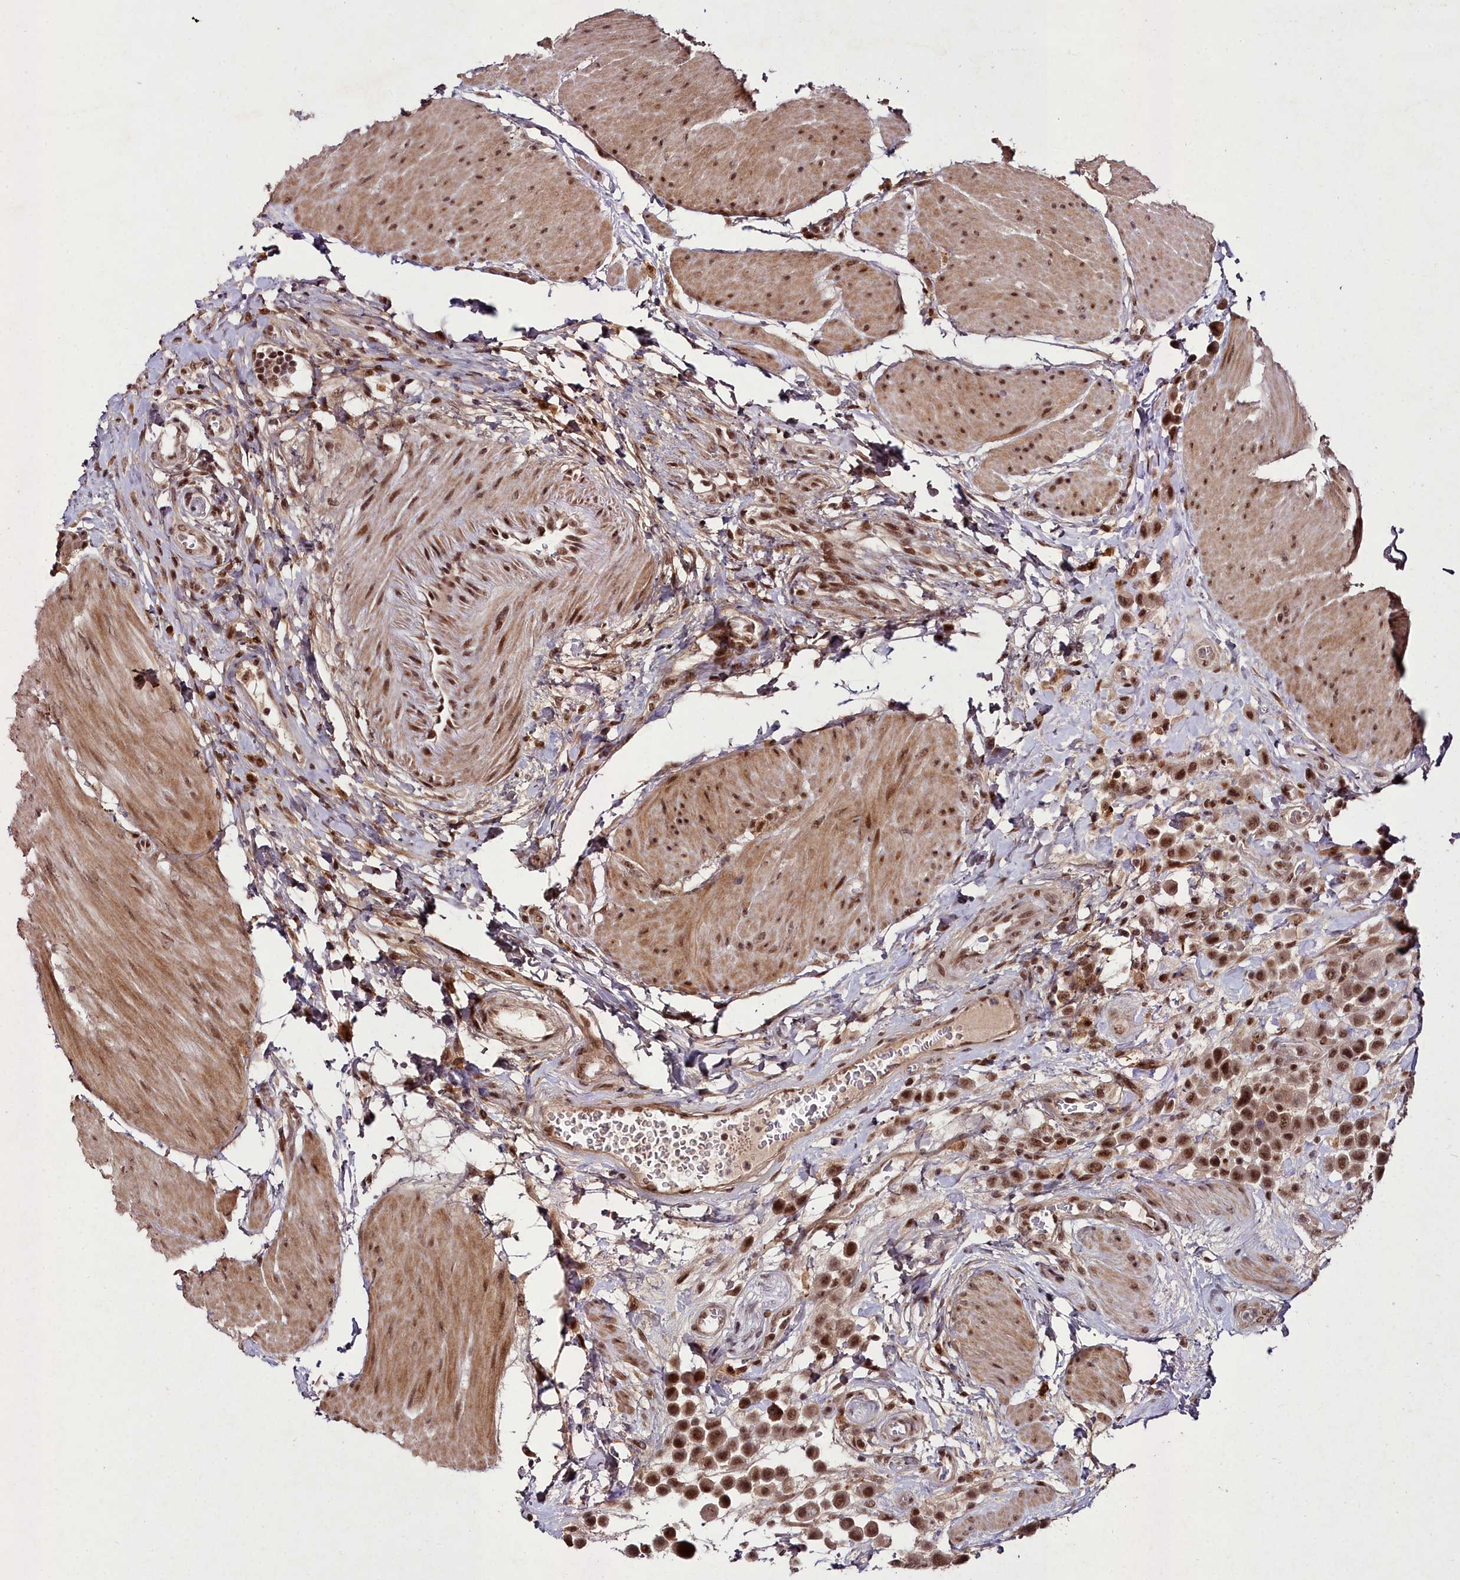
{"staining": {"intensity": "strong", "quantity": ">75%", "location": "nuclear"}, "tissue": "urothelial cancer", "cell_type": "Tumor cells", "image_type": "cancer", "snomed": [{"axis": "morphology", "description": "Urothelial carcinoma, High grade"}, {"axis": "topography", "description": "Urinary bladder"}], "caption": "Immunohistochemistry (IHC) of high-grade urothelial carcinoma demonstrates high levels of strong nuclear staining in about >75% of tumor cells.", "gene": "CXXC1", "patient": {"sex": "male", "age": 50}}